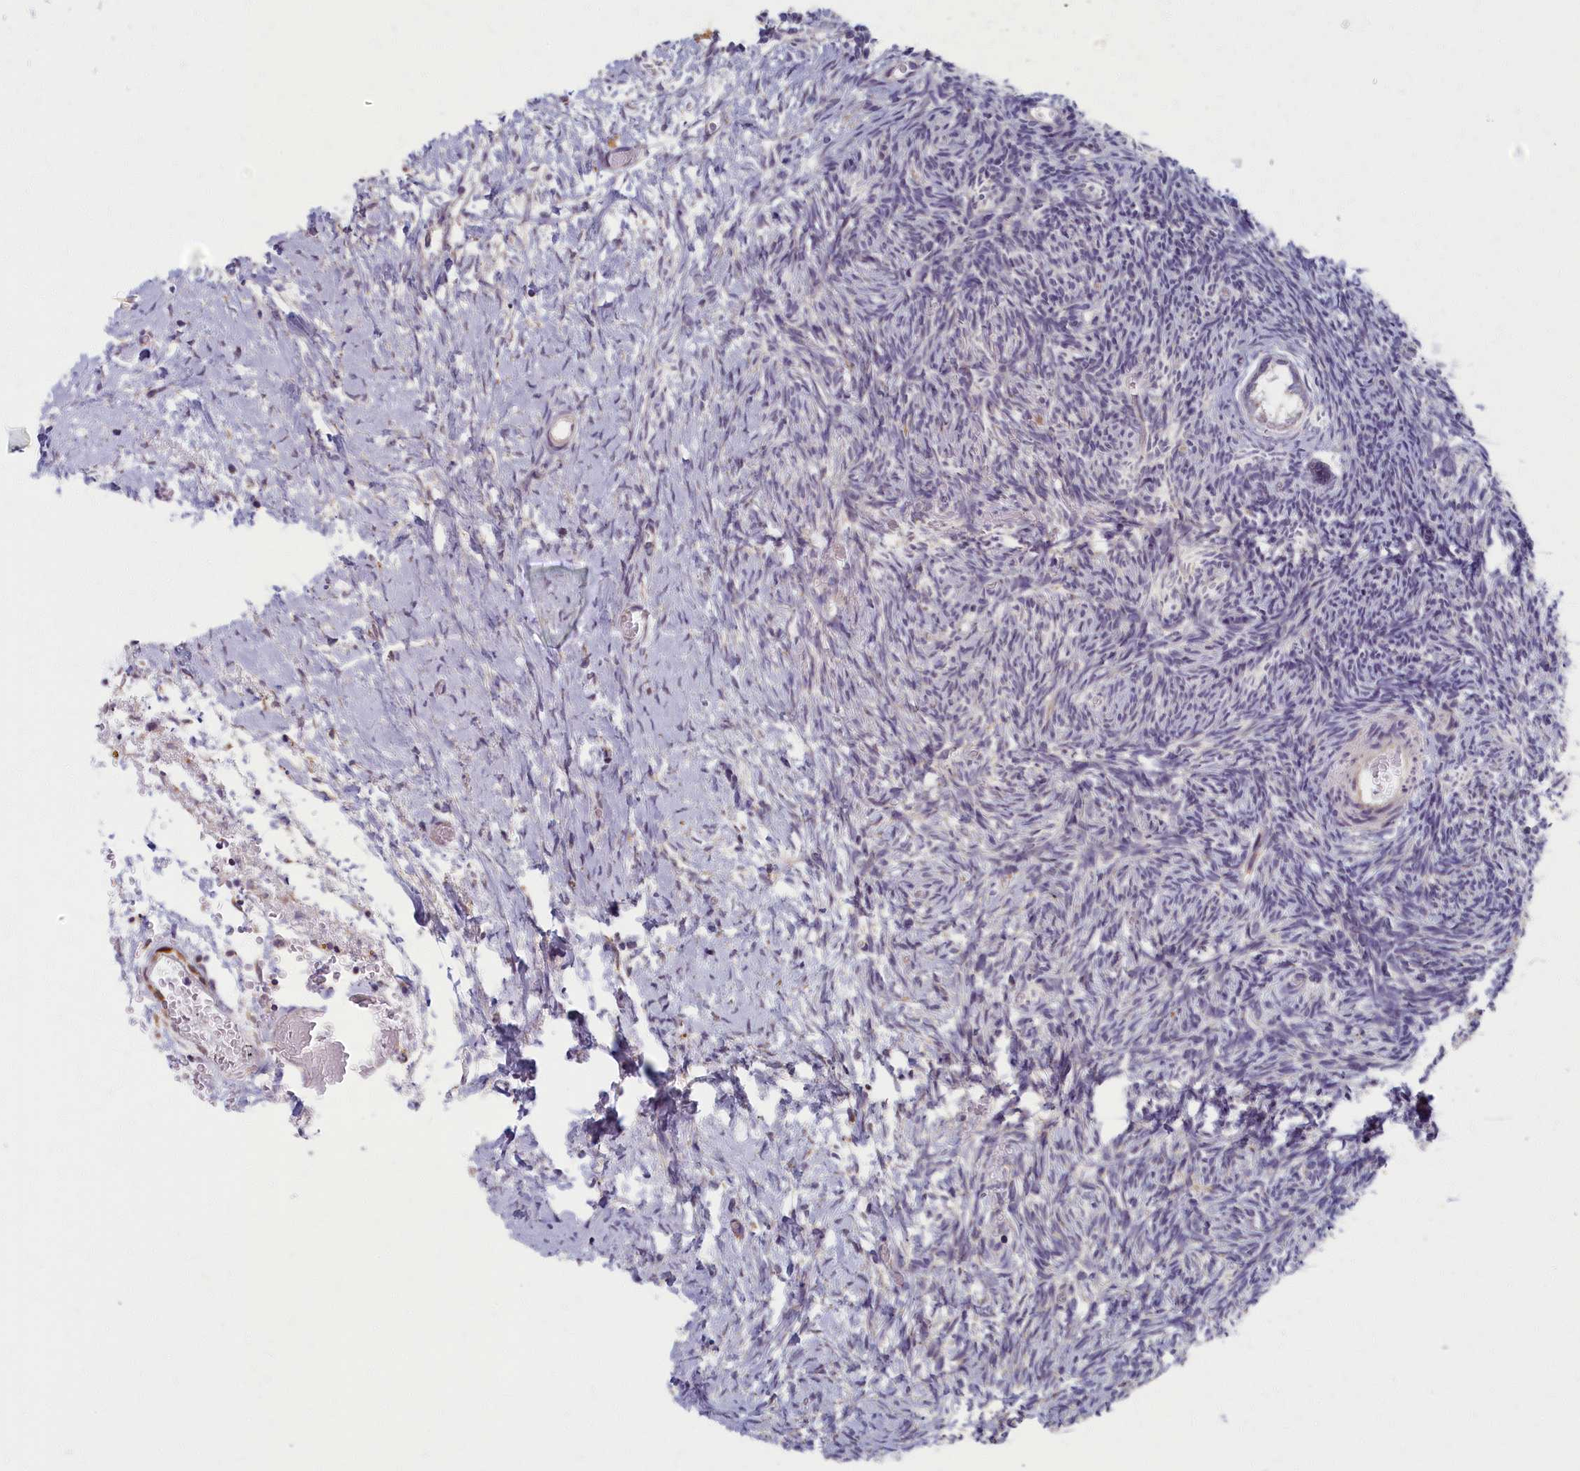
{"staining": {"intensity": "negative", "quantity": "none", "location": "none"}, "tissue": "ovary", "cell_type": "Ovarian stroma cells", "image_type": "normal", "snomed": [{"axis": "morphology", "description": "Normal tissue, NOS"}, {"axis": "topography", "description": "Ovary"}], "caption": "This image is of benign ovary stained with immunohistochemistry to label a protein in brown with the nuclei are counter-stained blue. There is no positivity in ovarian stroma cells. (Stains: DAB immunohistochemistry with hematoxylin counter stain, Microscopy: brightfield microscopy at high magnification).", "gene": "MRPS25", "patient": {"sex": "female", "age": 39}}